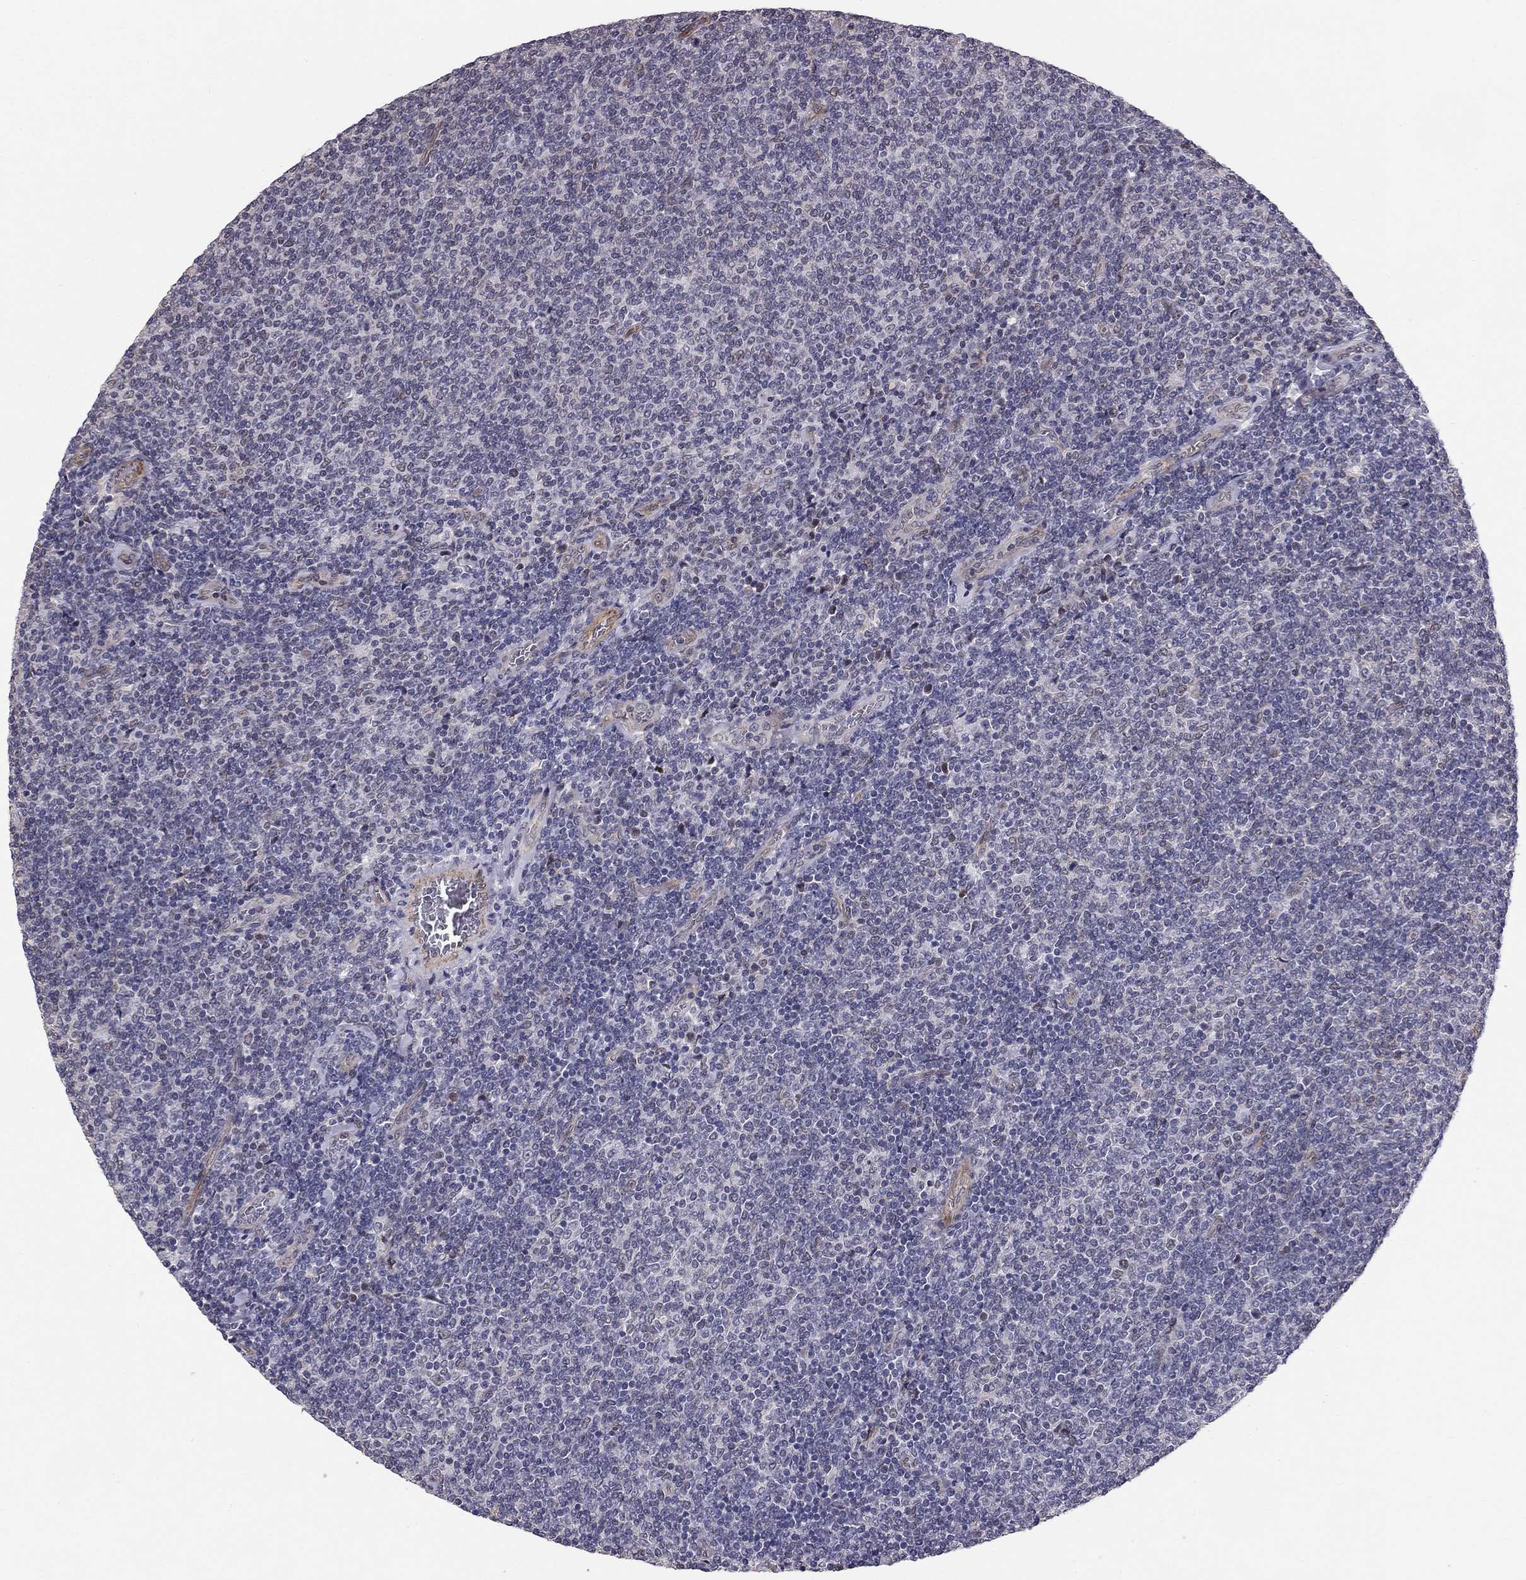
{"staining": {"intensity": "negative", "quantity": "none", "location": "none"}, "tissue": "lymphoma", "cell_type": "Tumor cells", "image_type": "cancer", "snomed": [{"axis": "morphology", "description": "Malignant lymphoma, non-Hodgkin's type, Low grade"}, {"axis": "topography", "description": "Lymph node"}], "caption": "High power microscopy micrograph of an immunohistochemistry histopathology image of lymphoma, revealing no significant staining in tumor cells.", "gene": "GJB4", "patient": {"sex": "male", "age": 52}}